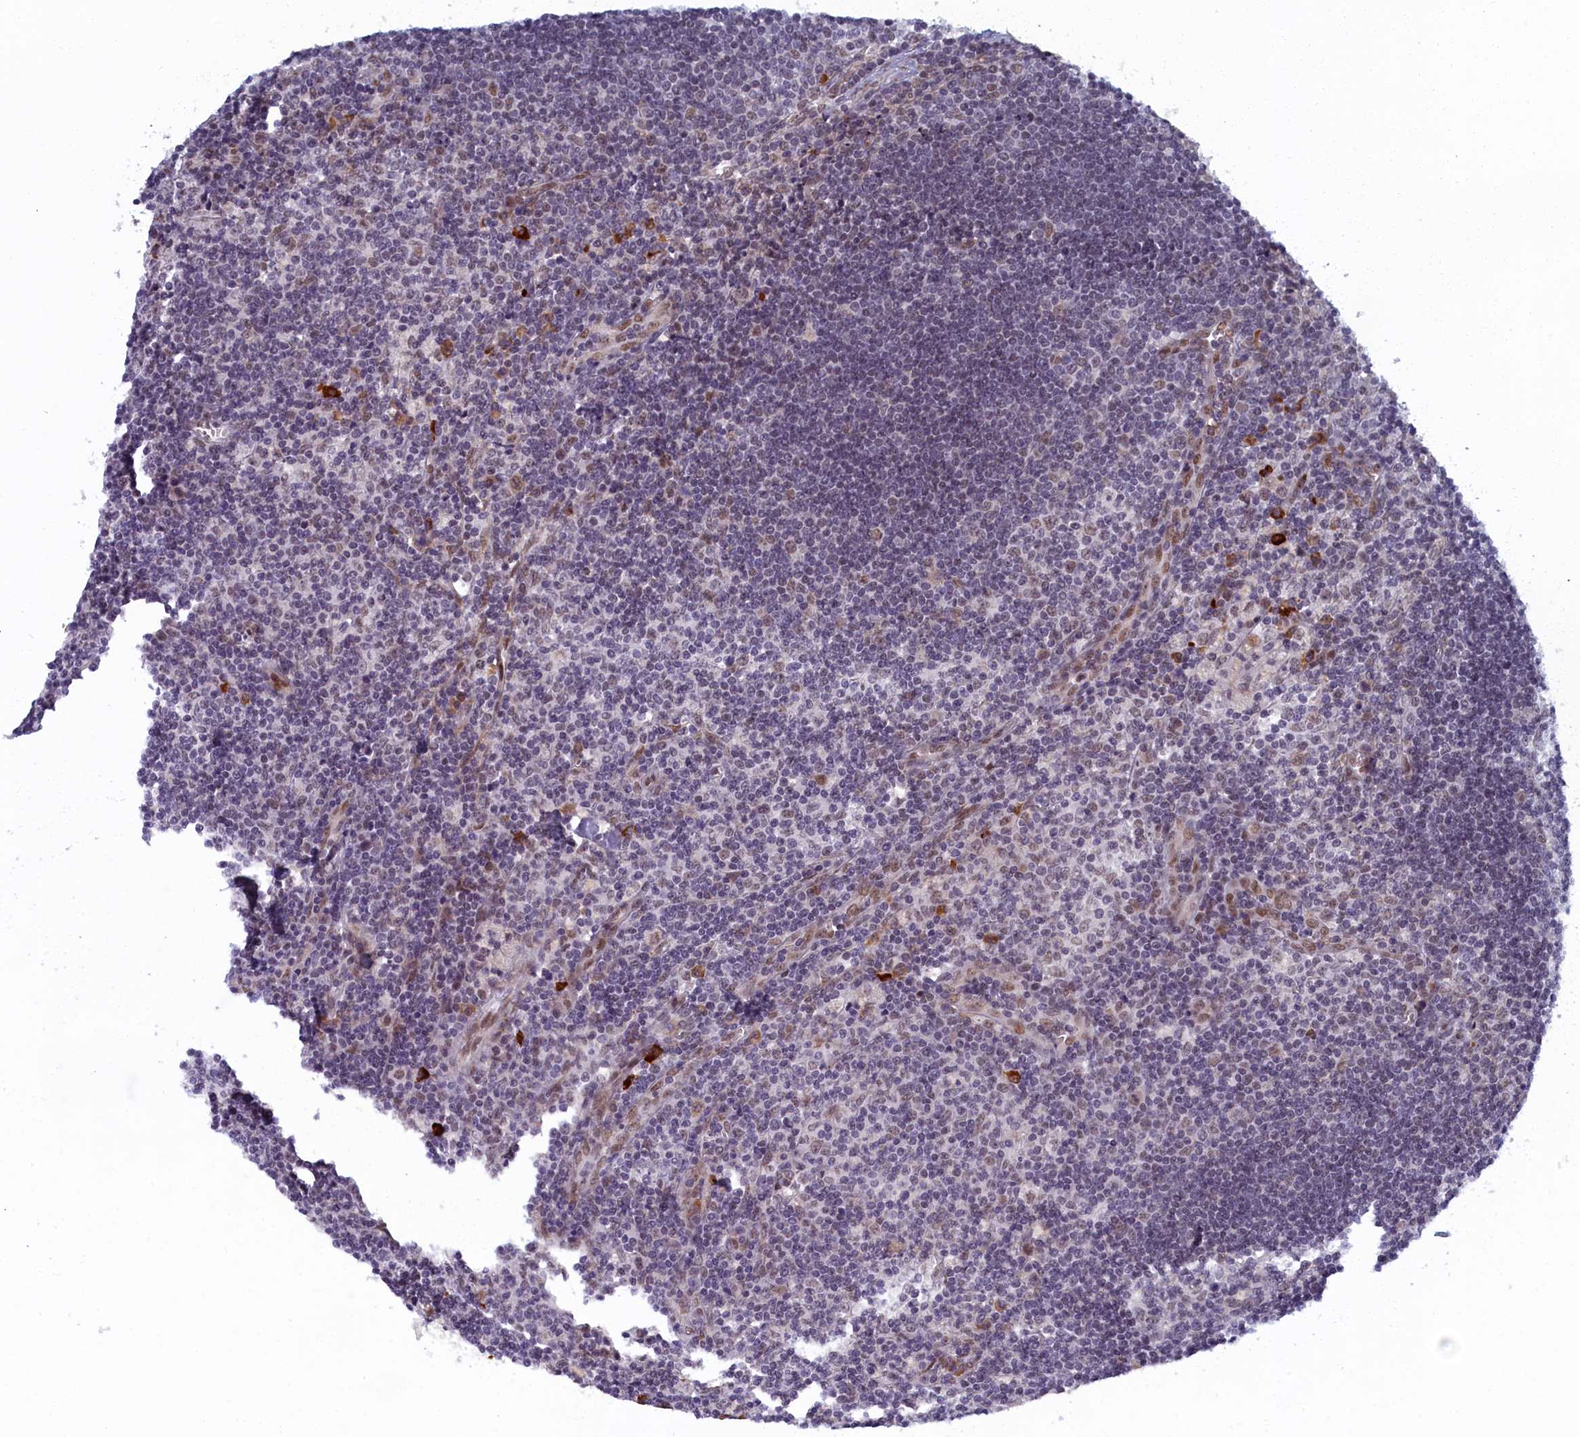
{"staining": {"intensity": "weak", "quantity": "<25%", "location": "nuclear"}, "tissue": "lymph node", "cell_type": "Germinal center cells", "image_type": "normal", "snomed": [{"axis": "morphology", "description": "Normal tissue, NOS"}, {"axis": "topography", "description": "Lymph node"}], "caption": "Germinal center cells are negative for brown protein staining in benign lymph node. The staining is performed using DAB (3,3'-diaminobenzidine) brown chromogen with nuclei counter-stained in using hematoxylin.", "gene": "DNAJC17", "patient": {"sex": "male", "age": 58}}